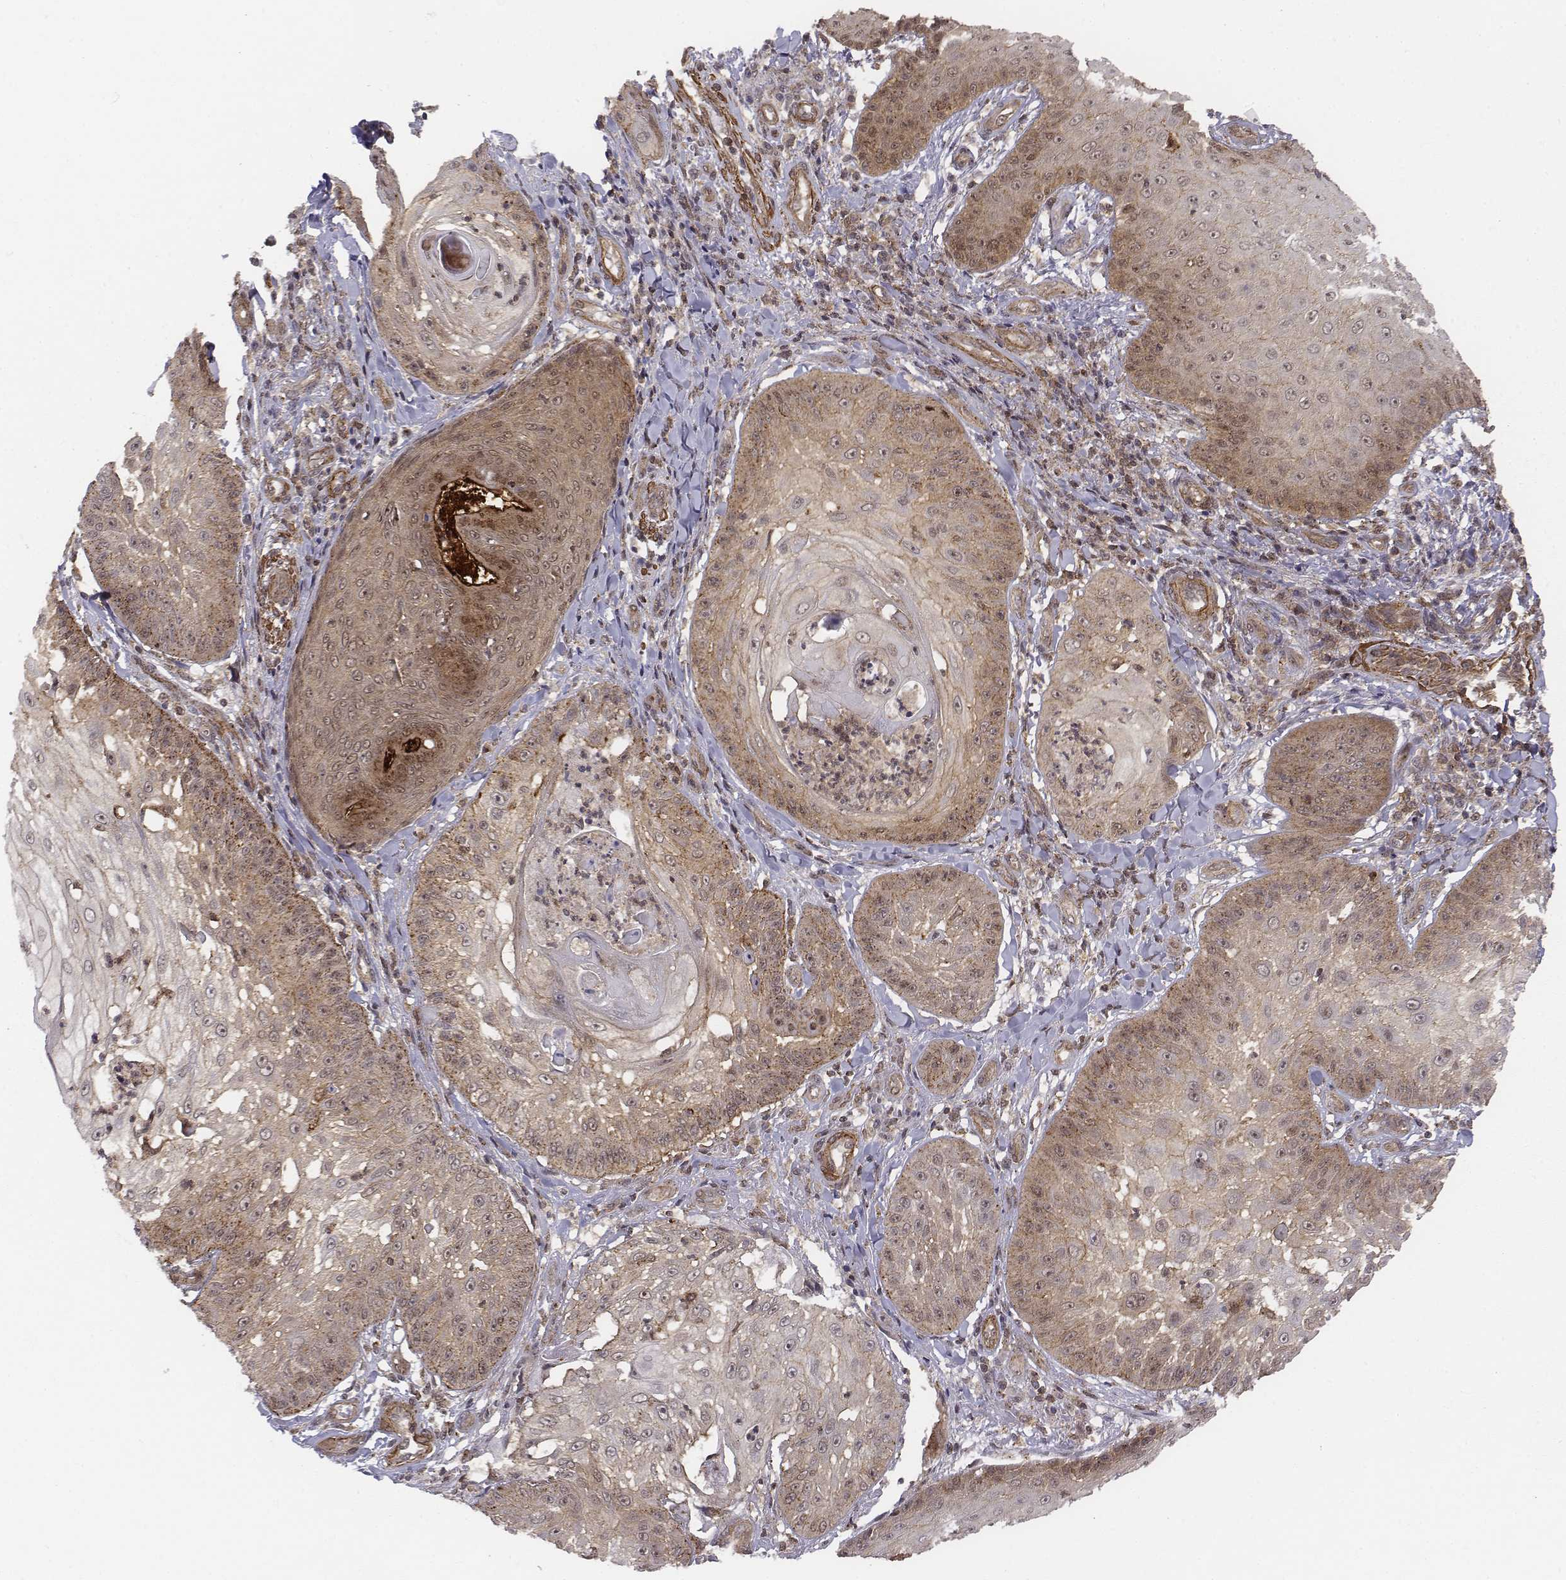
{"staining": {"intensity": "weak", "quantity": ">75%", "location": "cytoplasmic/membranous,nuclear"}, "tissue": "skin cancer", "cell_type": "Tumor cells", "image_type": "cancer", "snomed": [{"axis": "morphology", "description": "Squamous cell carcinoma, NOS"}, {"axis": "topography", "description": "Skin"}], "caption": "Tumor cells show low levels of weak cytoplasmic/membranous and nuclear positivity in approximately >75% of cells in human squamous cell carcinoma (skin). The staining was performed using DAB, with brown indicating positive protein expression. Nuclei are stained blue with hematoxylin.", "gene": "ZFYVE19", "patient": {"sex": "male", "age": 70}}